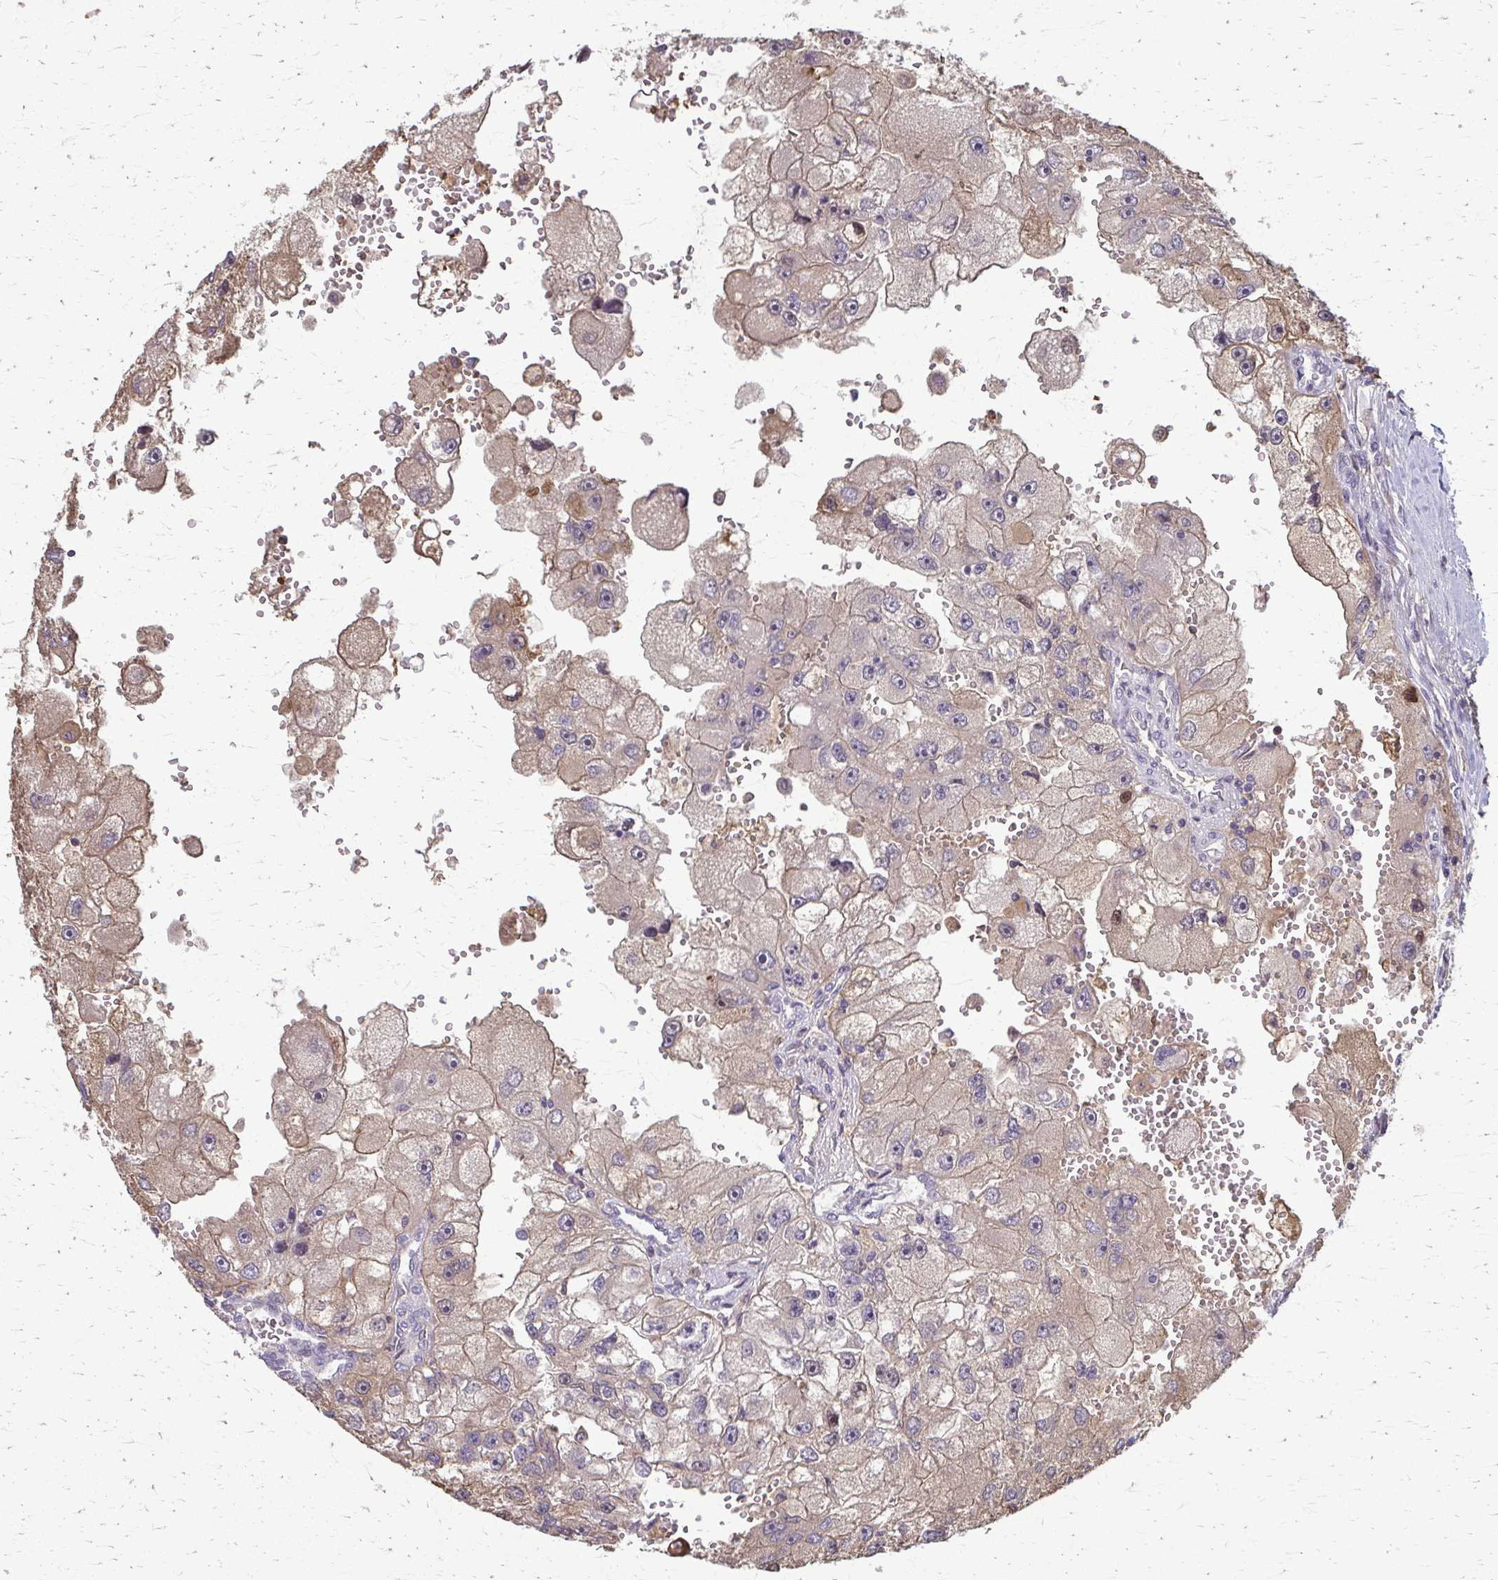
{"staining": {"intensity": "weak", "quantity": "25%-75%", "location": "cytoplasmic/membranous"}, "tissue": "renal cancer", "cell_type": "Tumor cells", "image_type": "cancer", "snomed": [{"axis": "morphology", "description": "Adenocarcinoma, NOS"}, {"axis": "topography", "description": "Kidney"}], "caption": "Brown immunohistochemical staining in human renal cancer (adenocarcinoma) shows weak cytoplasmic/membranous positivity in approximately 25%-75% of tumor cells.", "gene": "ZNF34", "patient": {"sex": "male", "age": 63}}